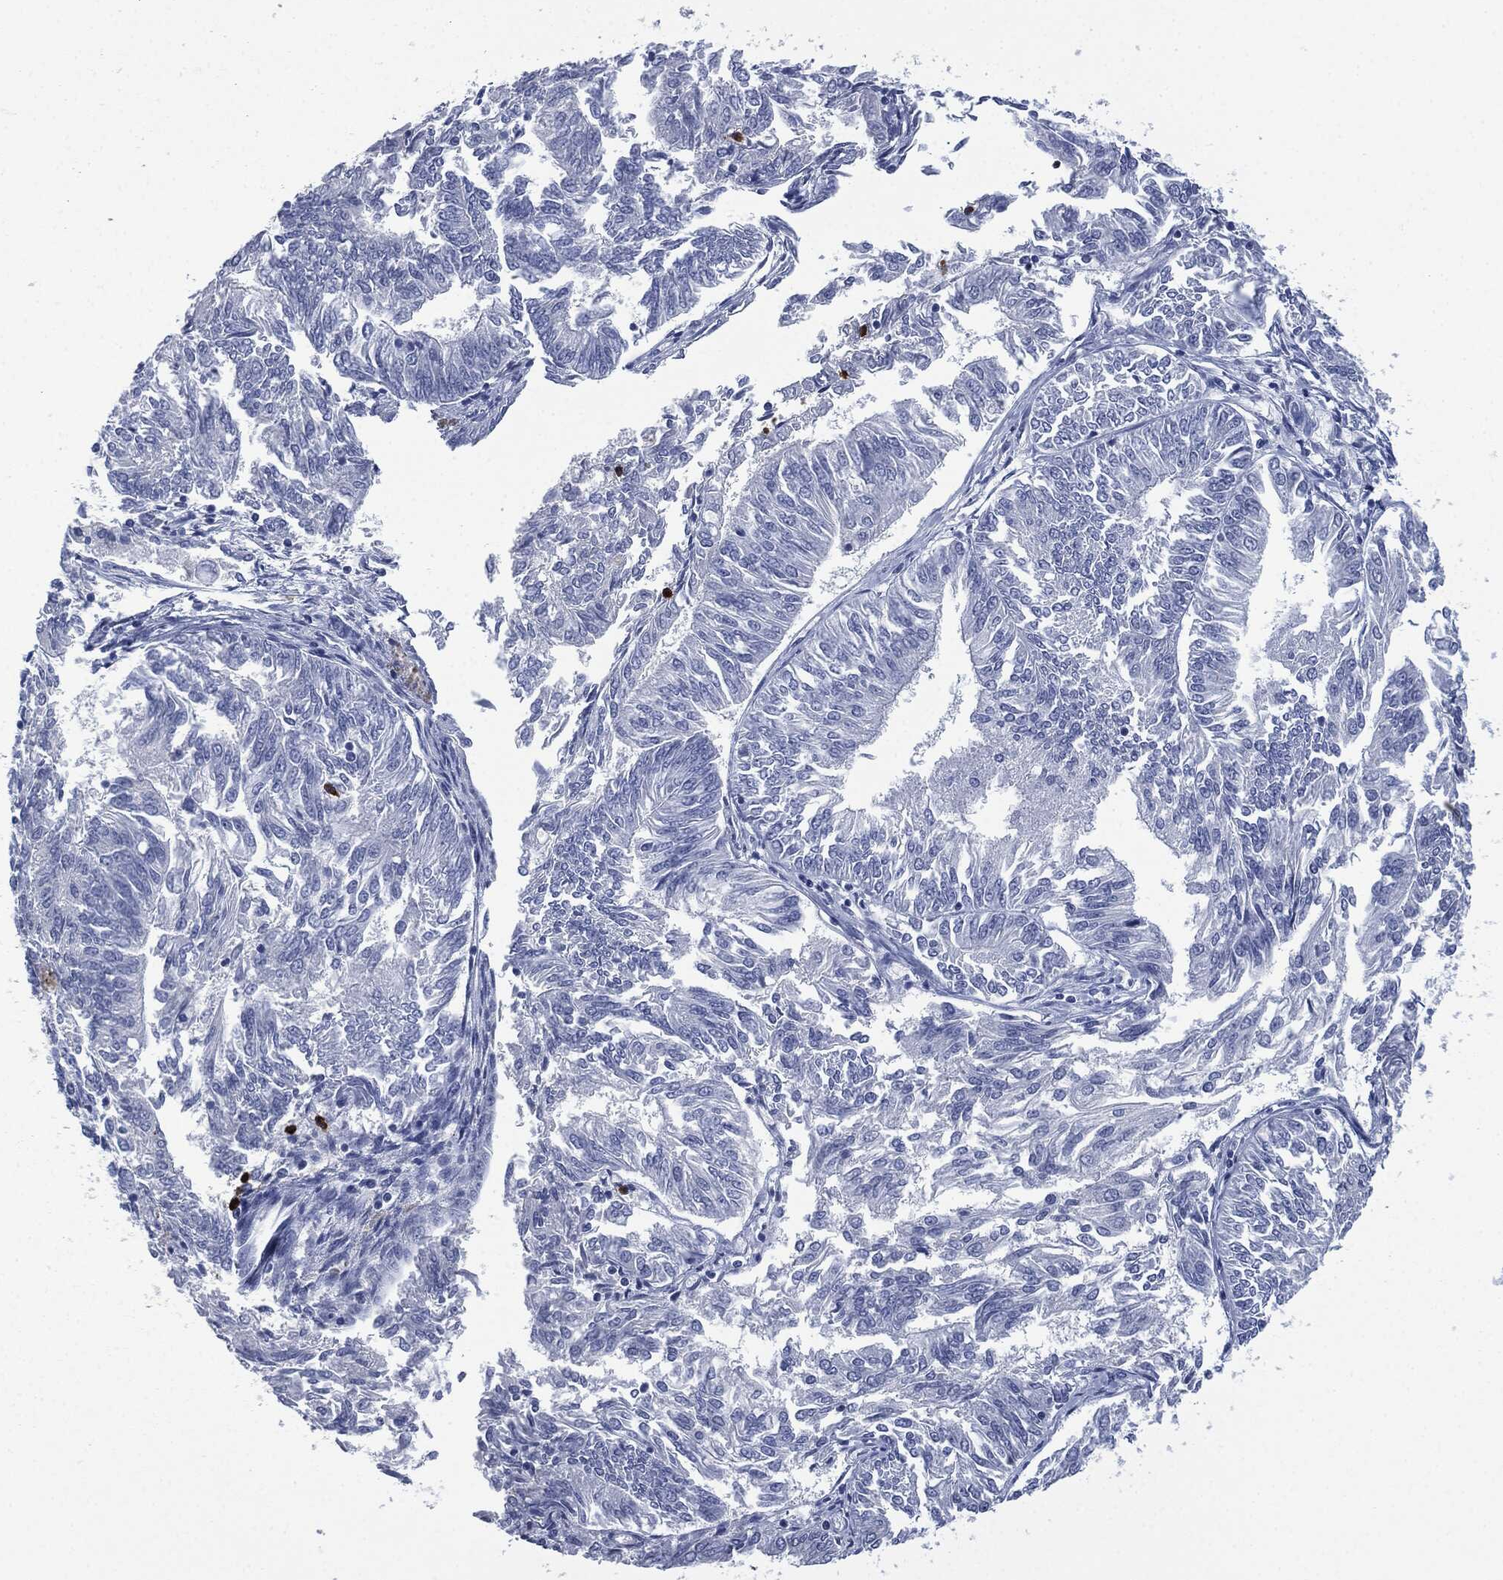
{"staining": {"intensity": "negative", "quantity": "none", "location": "none"}, "tissue": "endometrial cancer", "cell_type": "Tumor cells", "image_type": "cancer", "snomed": [{"axis": "morphology", "description": "Adenocarcinoma, NOS"}, {"axis": "topography", "description": "Endometrium"}], "caption": "Endometrial adenocarcinoma stained for a protein using IHC demonstrates no positivity tumor cells.", "gene": "CEACAM8", "patient": {"sex": "female", "age": 58}}